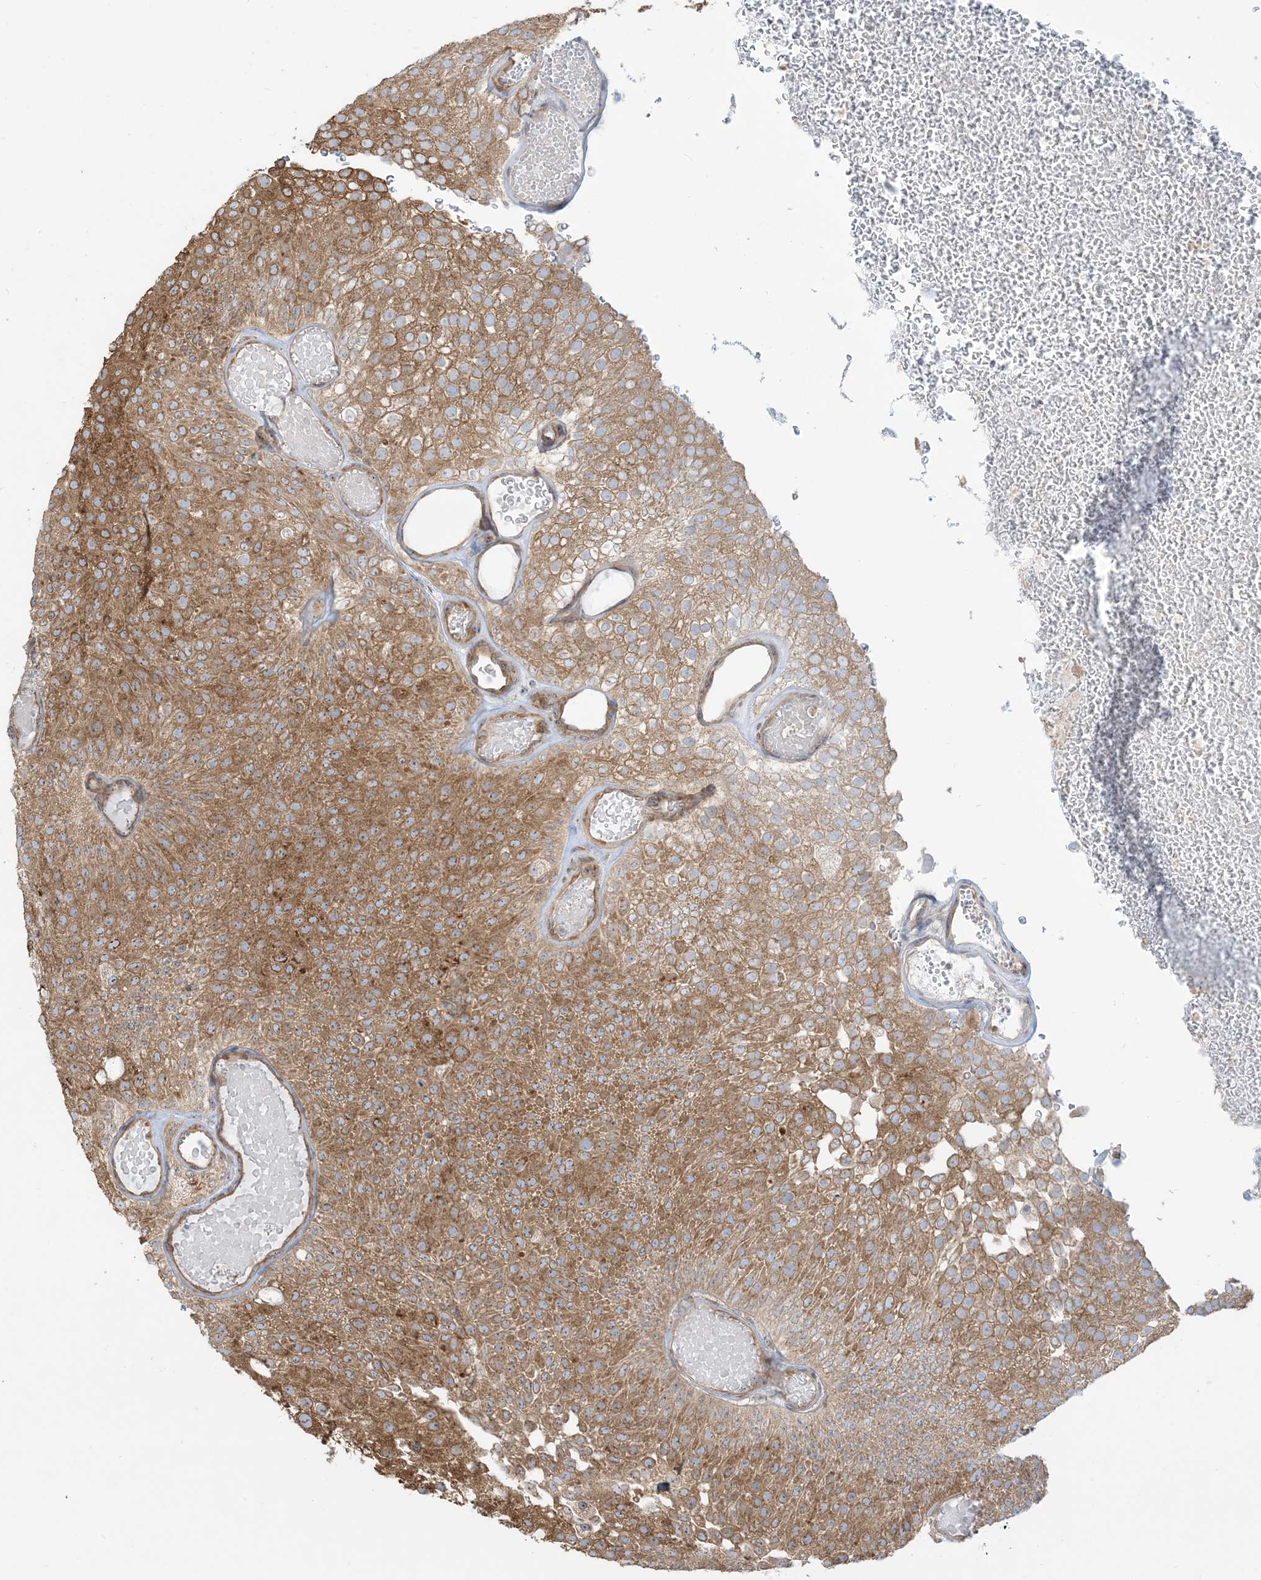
{"staining": {"intensity": "moderate", "quantity": ">75%", "location": "cytoplasmic/membranous"}, "tissue": "urothelial cancer", "cell_type": "Tumor cells", "image_type": "cancer", "snomed": [{"axis": "morphology", "description": "Urothelial carcinoma, Low grade"}, {"axis": "topography", "description": "Urinary bladder"}], "caption": "Protein expression analysis of human urothelial cancer reveals moderate cytoplasmic/membranous expression in about >75% of tumor cells.", "gene": "SRP72", "patient": {"sex": "male", "age": 78}}